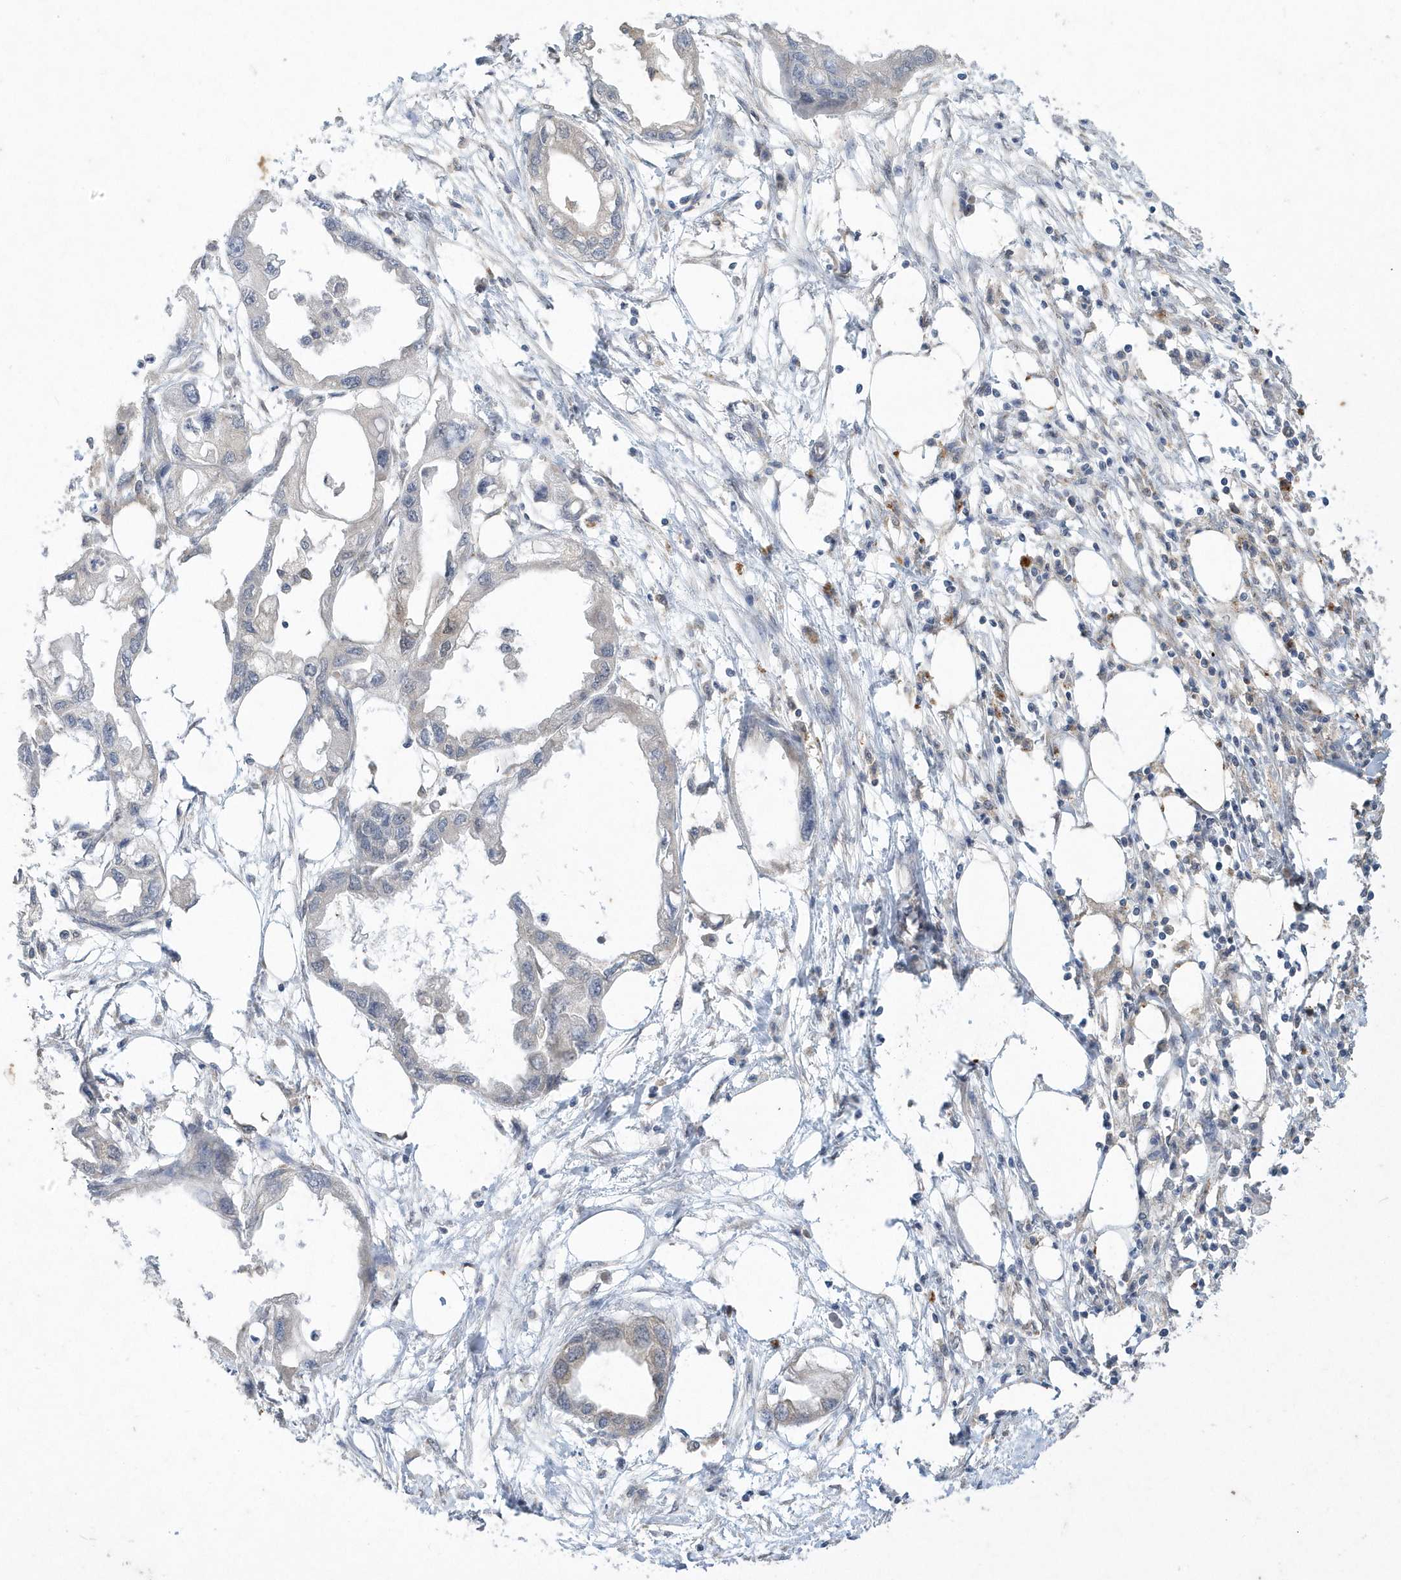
{"staining": {"intensity": "negative", "quantity": "none", "location": "none"}, "tissue": "endometrial cancer", "cell_type": "Tumor cells", "image_type": "cancer", "snomed": [{"axis": "morphology", "description": "Adenocarcinoma, NOS"}, {"axis": "morphology", "description": "Adenocarcinoma, metastatic, NOS"}, {"axis": "topography", "description": "Adipose tissue"}, {"axis": "topography", "description": "Endometrium"}], "caption": "Immunohistochemistry (IHC) of human endometrial cancer reveals no staining in tumor cells. (DAB IHC visualized using brightfield microscopy, high magnification).", "gene": "AKR7A2", "patient": {"sex": "female", "age": 67}}